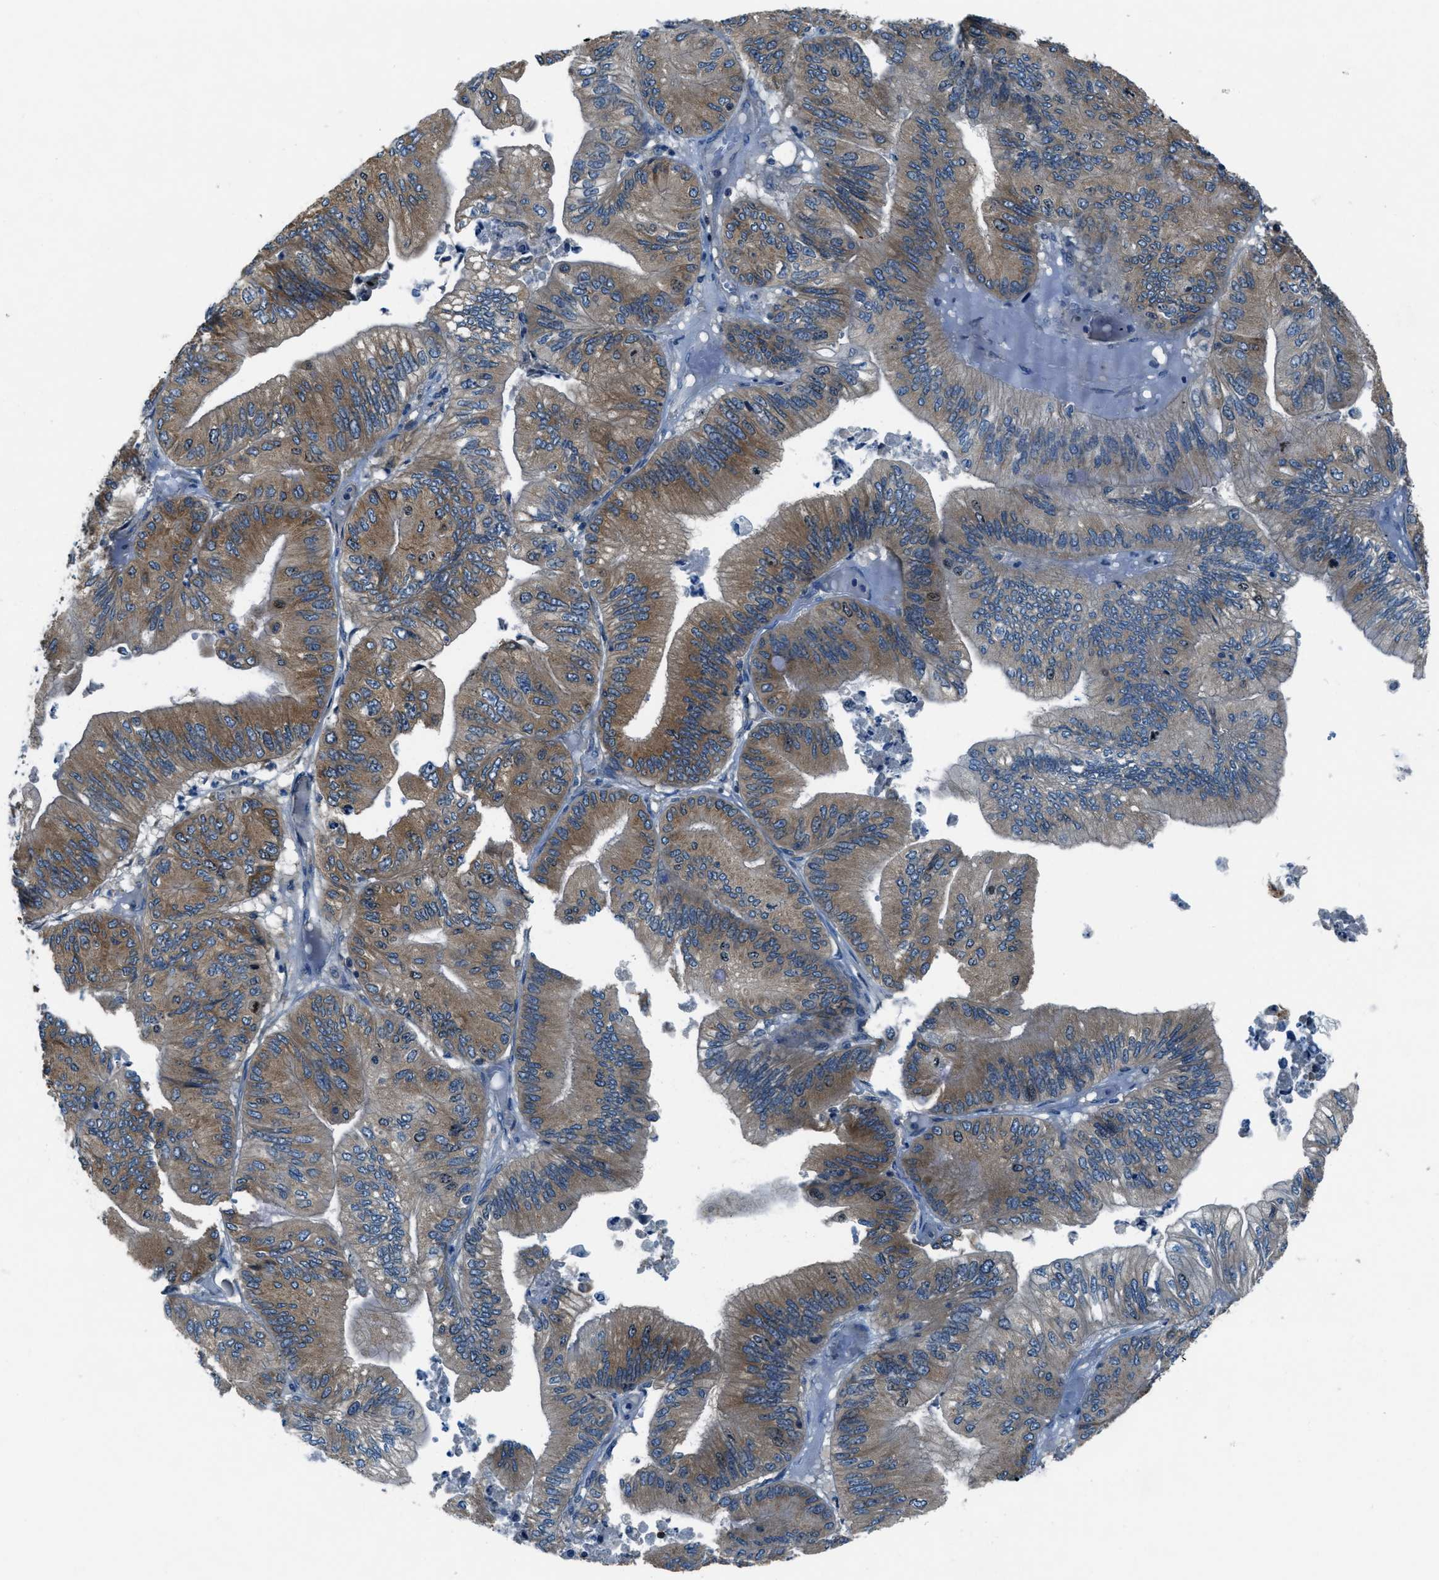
{"staining": {"intensity": "moderate", "quantity": "25%-75%", "location": "cytoplasmic/membranous"}, "tissue": "ovarian cancer", "cell_type": "Tumor cells", "image_type": "cancer", "snomed": [{"axis": "morphology", "description": "Cystadenocarcinoma, mucinous, NOS"}, {"axis": "topography", "description": "Ovary"}], "caption": "About 25%-75% of tumor cells in human ovarian cancer (mucinous cystadenocarcinoma) reveal moderate cytoplasmic/membranous protein expression as visualized by brown immunohistochemical staining.", "gene": "ARFGAP2", "patient": {"sex": "female", "age": 61}}